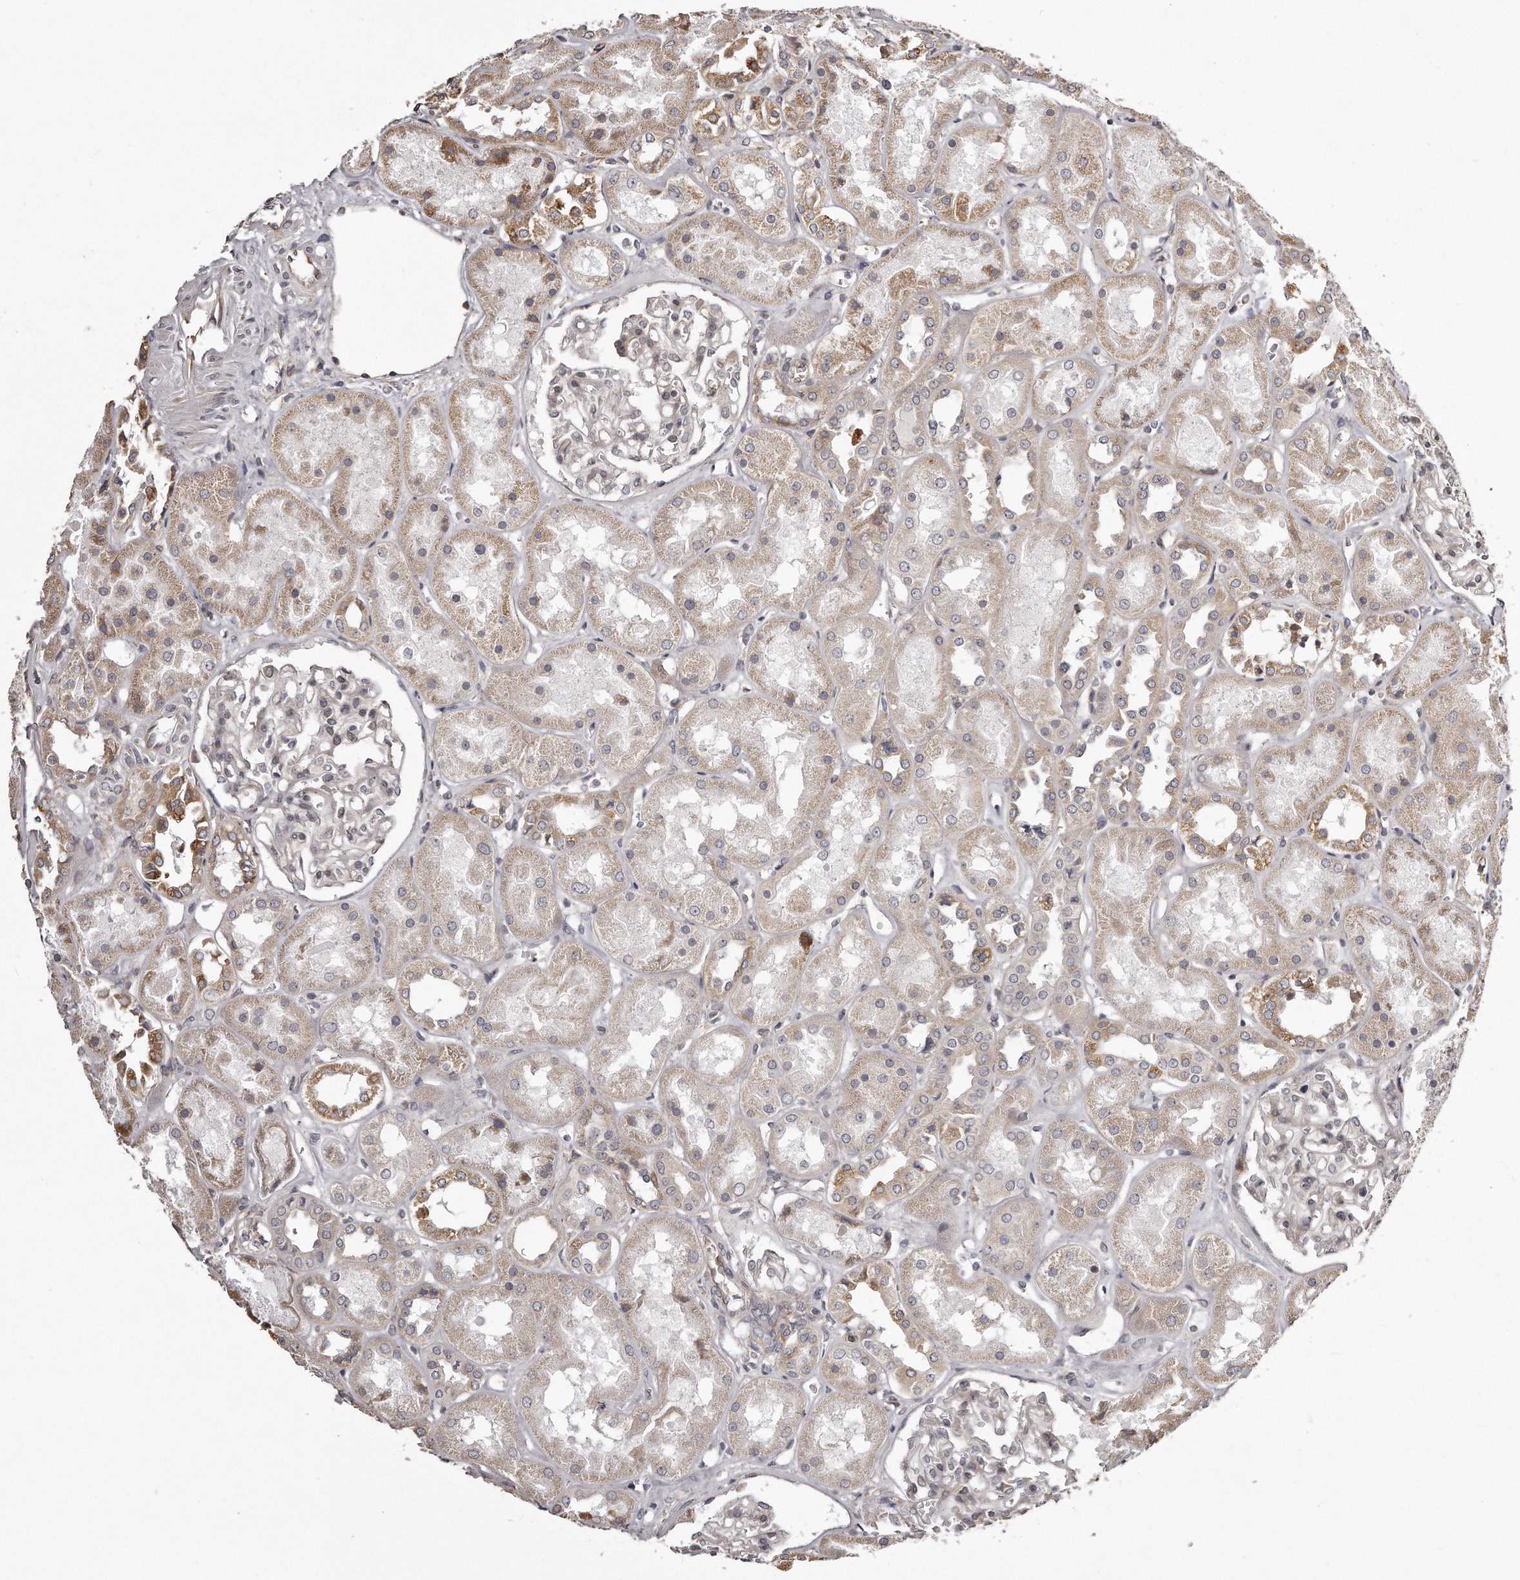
{"staining": {"intensity": "negative", "quantity": "none", "location": "none"}, "tissue": "kidney", "cell_type": "Cells in glomeruli", "image_type": "normal", "snomed": [{"axis": "morphology", "description": "Normal tissue, NOS"}, {"axis": "topography", "description": "Kidney"}], "caption": "Histopathology image shows no protein positivity in cells in glomeruli of benign kidney. (Stains: DAB (3,3'-diaminobenzidine) immunohistochemistry with hematoxylin counter stain, Microscopy: brightfield microscopy at high magnification).", "gene": "TRAPPC14", "patient": {"sex": "male", "age": 70}}